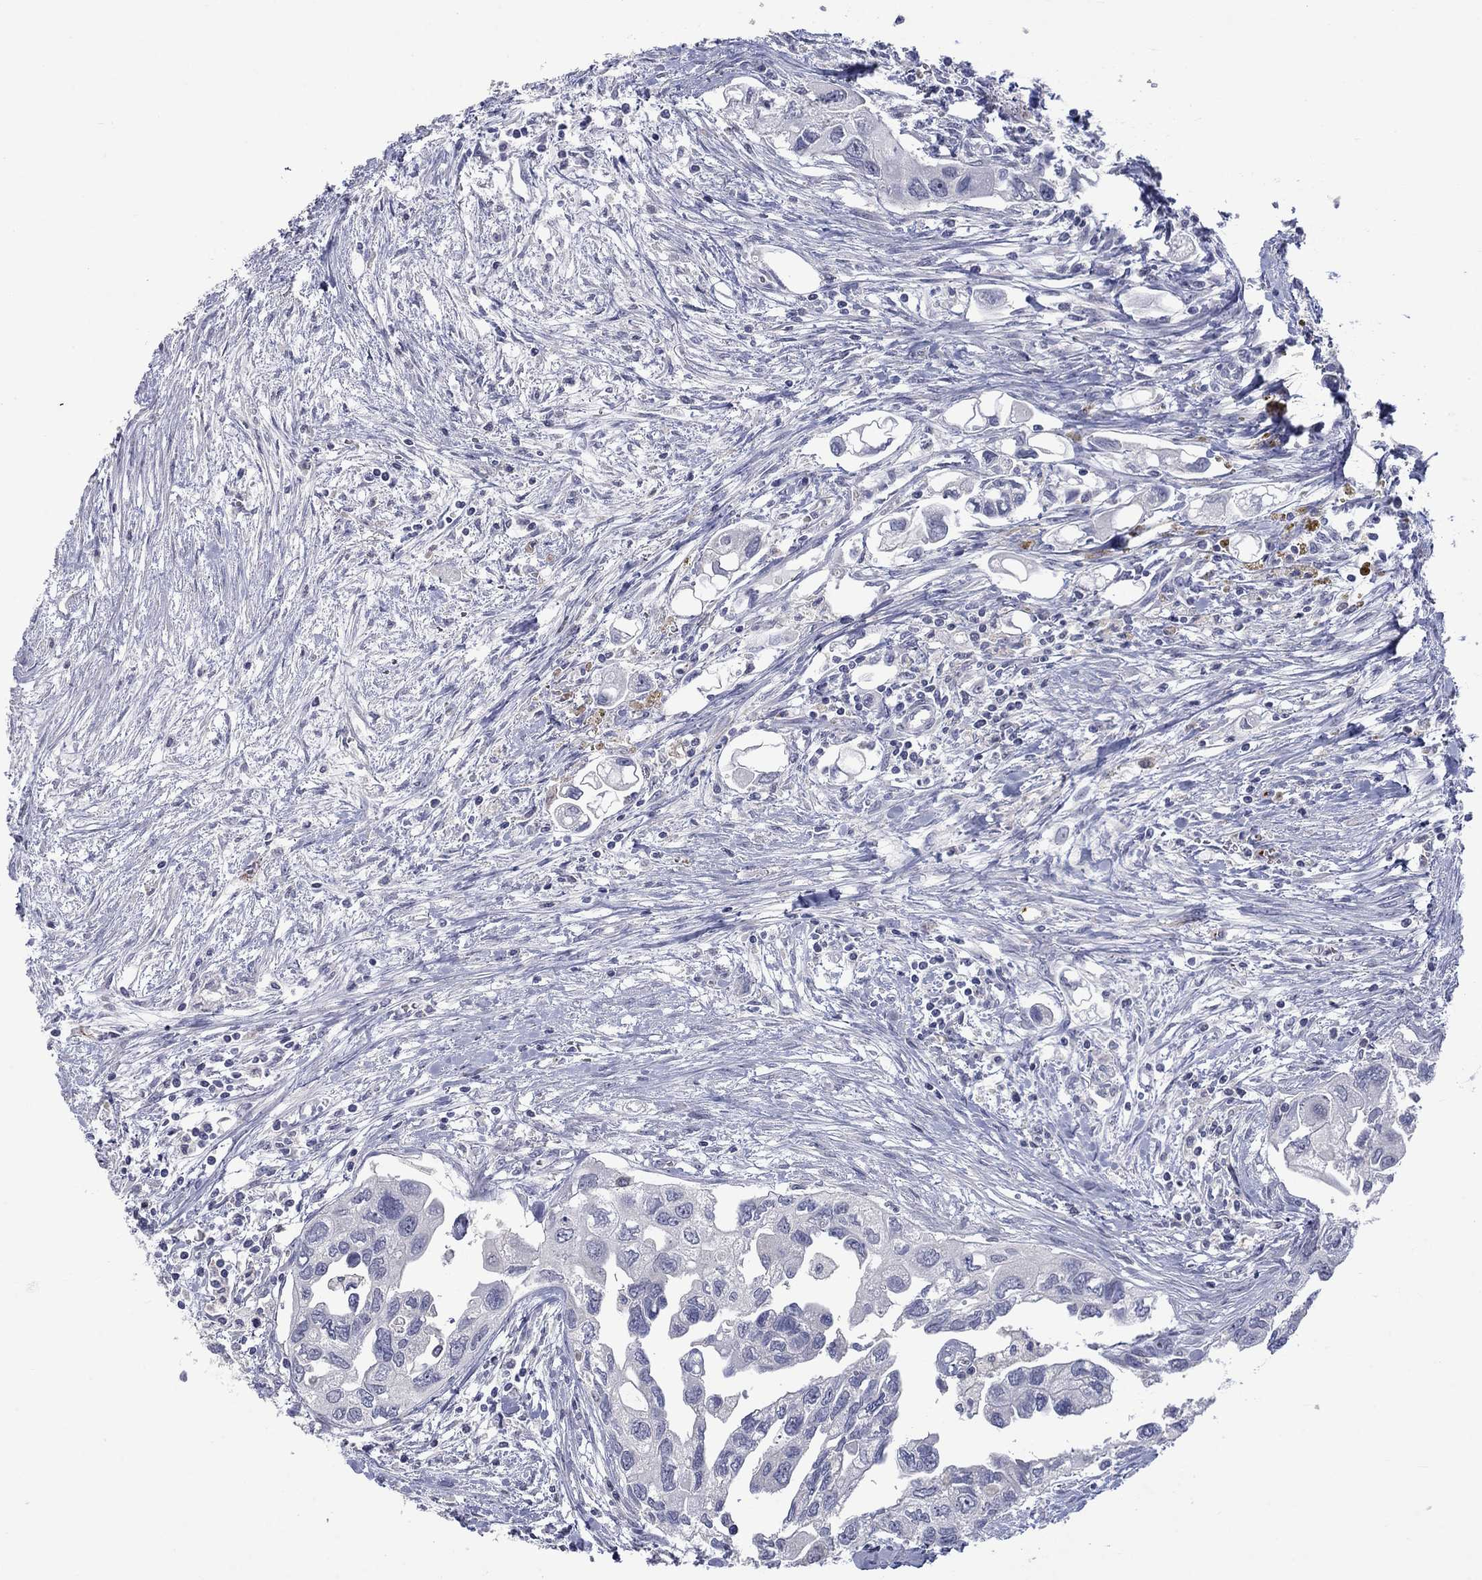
{"staining": {"intensity": "negative", "quantity": "none", "location": "none"}, "tissue": "urothelial cancer", "cell_type": "Tumor cells", "image_type": "cancer", "snomed": [{"axis": "morphology", "description": "Urothelial carcinoma, High grade"}, {"axis": "topography", "description": "Urinary bladder"}], "caption": "This is an IHC histopathology image of urothelial cancer. There is no expression in tumor cells.", "gene": "PLEK", "patient": {"sex": "male", "age": 59}}